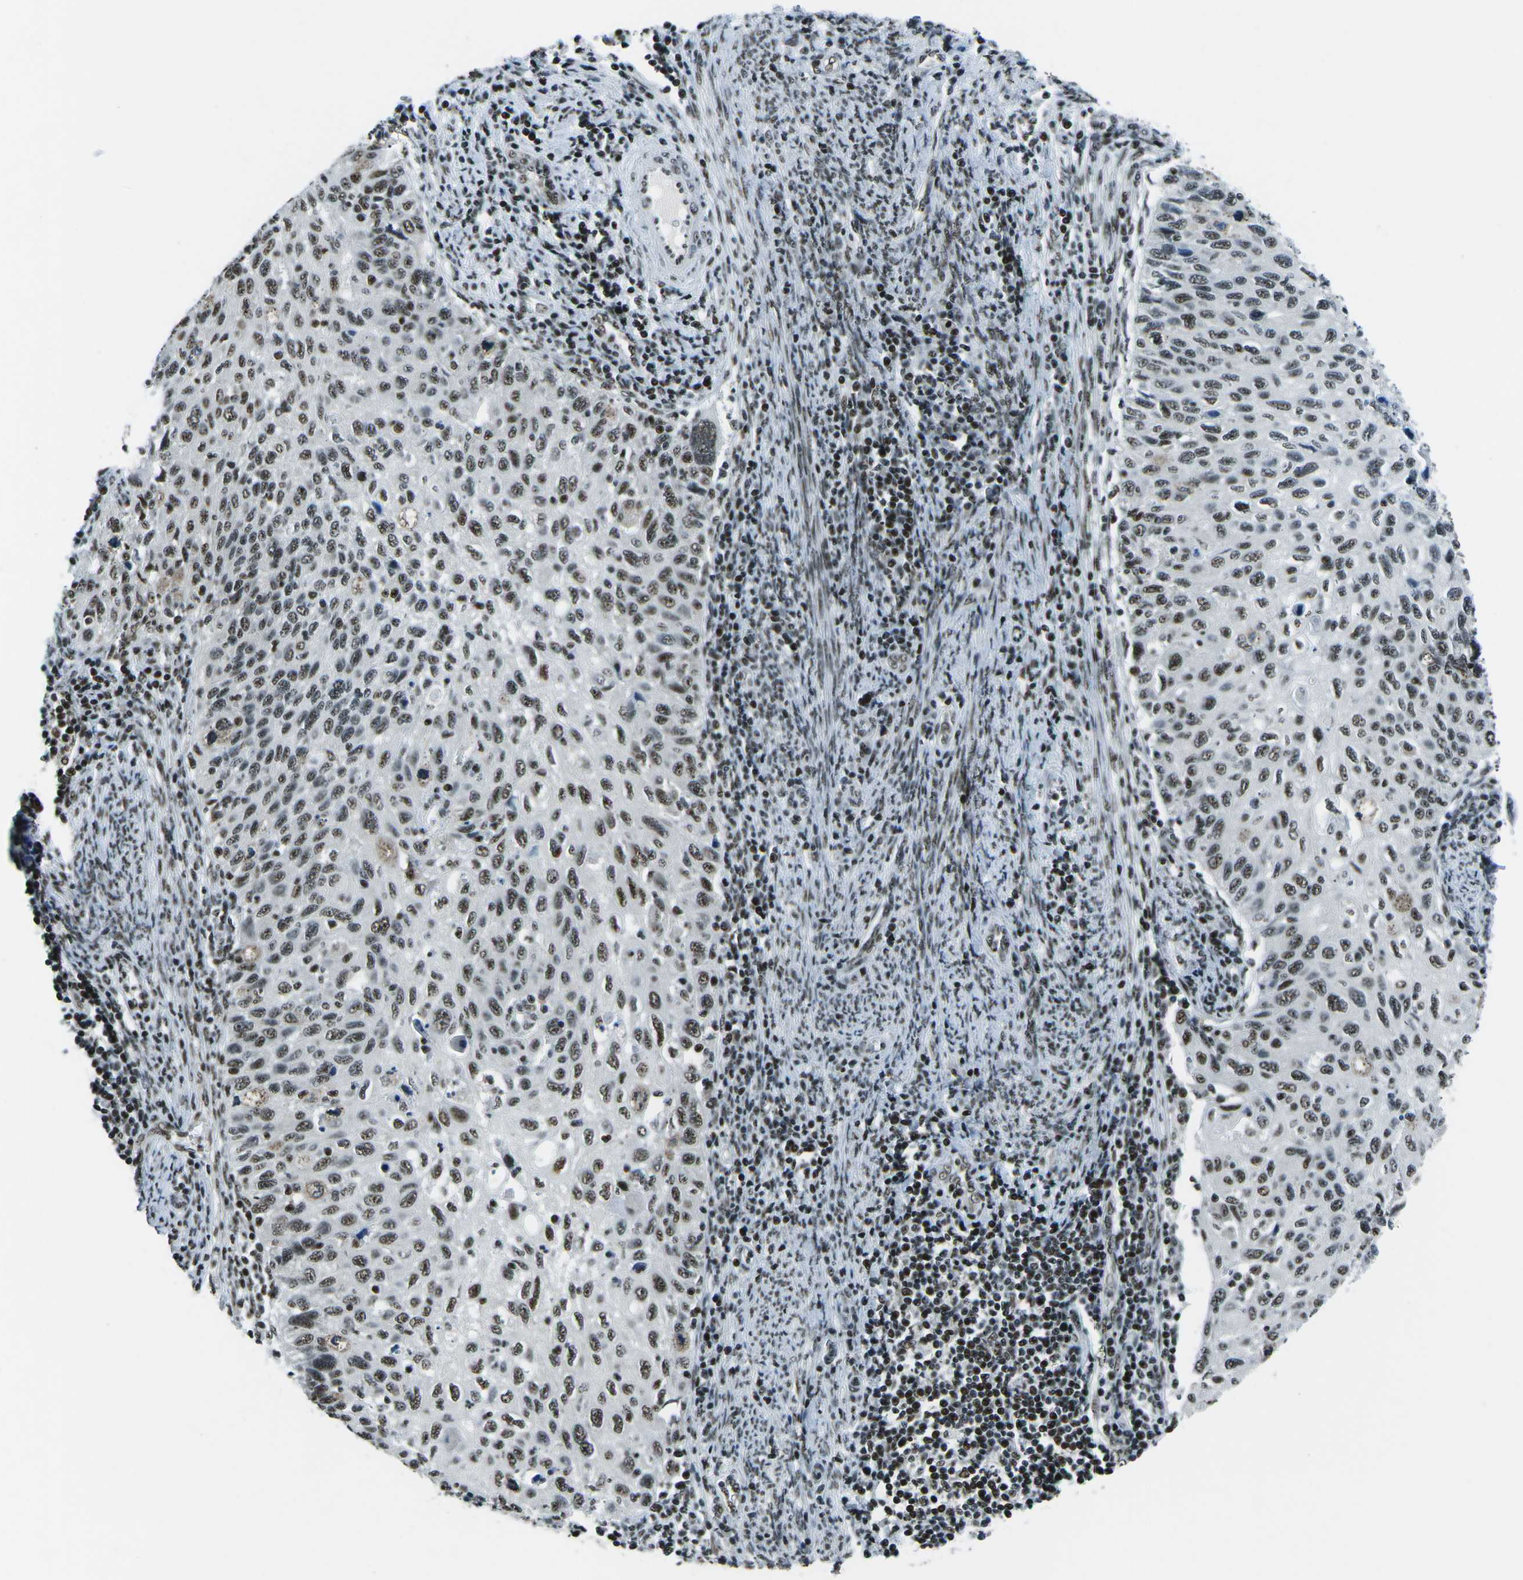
{"staining": {"intensity": "moderate", "quantity": ">75%", "location": "nuclear"}, "tissue": "cervical cancer", "cell_type": "Tumor cells", "image_type": "cancer", "snomed": [{"axis": "morphology", "description": "Squamous cell carcinoma, NOS"}, {"axis": "topography", "description": "Cervix"}], "caption": "This photomicrograph demonstrates IHC staining of human cervical cancer, with medium moderate nuclear expression in approximately >75% of tumor cells.", "gene": "RBL2", "patient": {"sex": "female", "age": 70}}